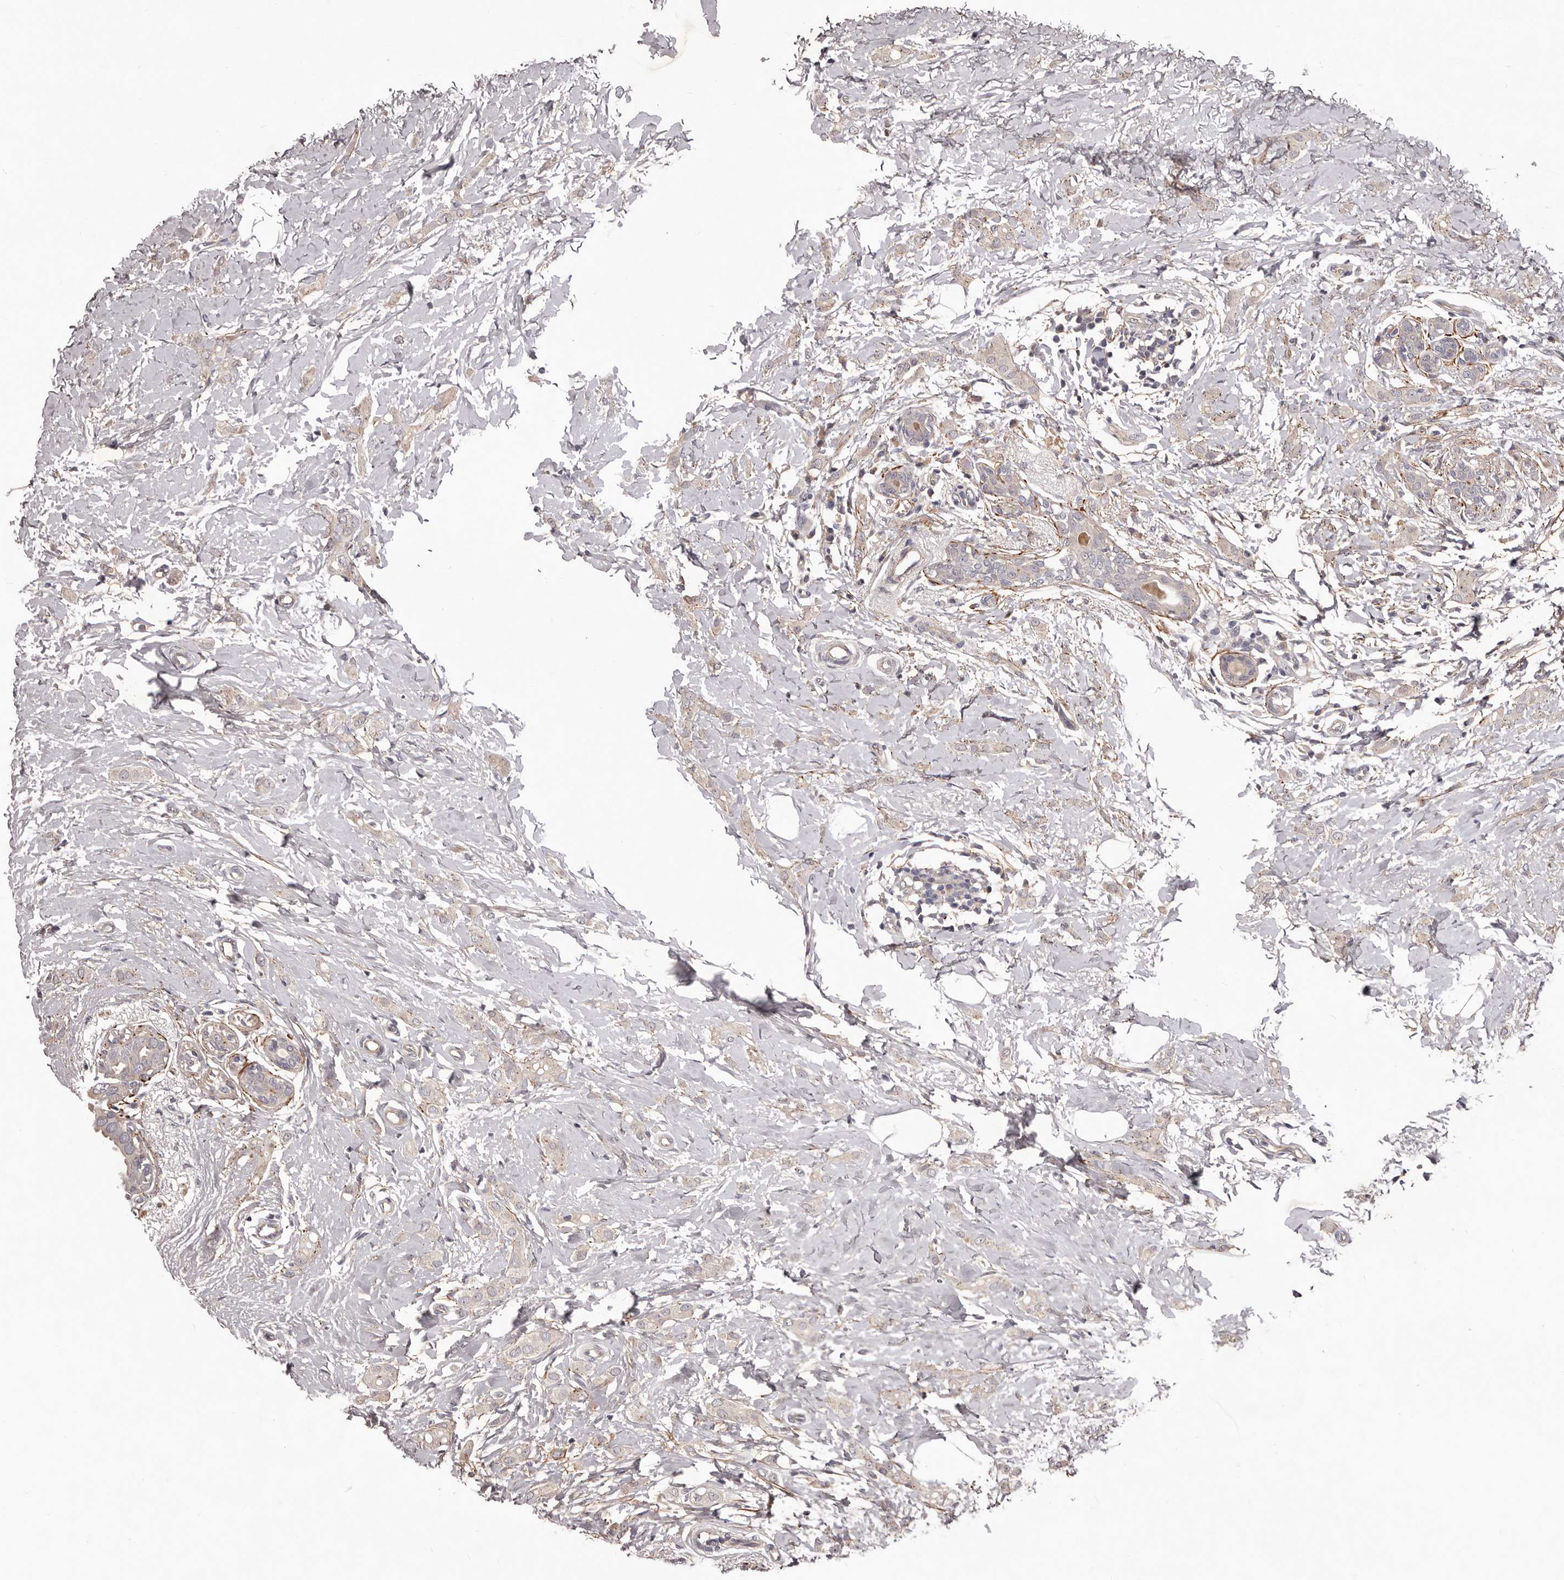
{"staining": {"intensity": "negative", "quantity": "none", "location": "none"}, "tissue": "breast cancer", "cell_type": "Tumor cells", "image_type": "cancer", "snomed": [{"axis": "morphology", "description": "Lobular carcinoma"}, {"axis": "topography", "description": "Breast"}], "caption": "The immunohistochemistry micrograph has no significant expression in tumor cells of breast cancer (lobular carcinoma) tissue.", "gene": "HBS1L", "patient": {"sex": "female", "age": 55}}